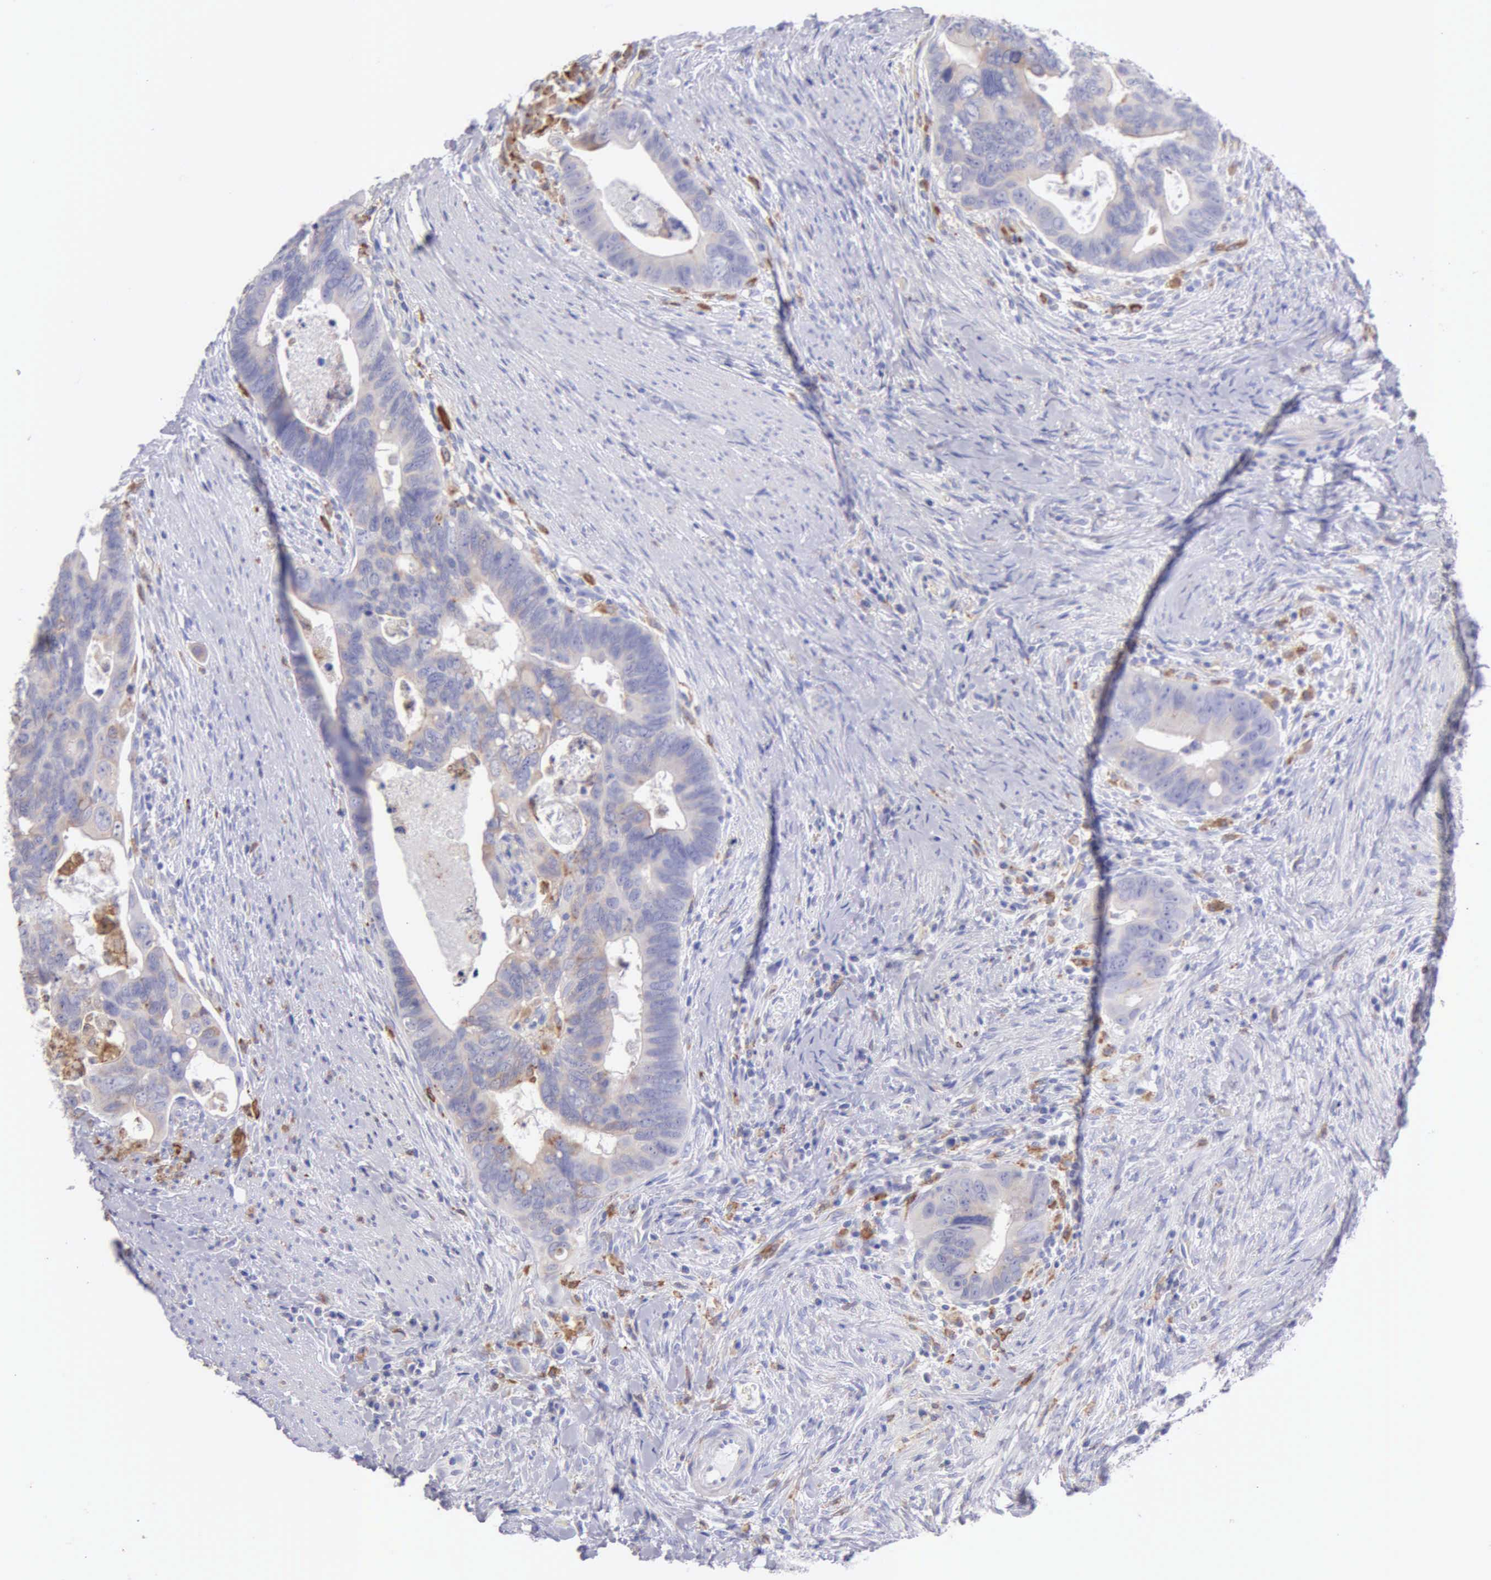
{"staining": {"intensity": "negative", "quantity": "none", "location": "none"}, "tissue": "colorectal cancer", "cell_type": "Tumor cells", "image_type": "cancer", "snomed": [{"axis": "morphology", "description": "Adenocarcinoma, NOS"}, {"axis": "topography", "description": "Rectum"}], "caption": "A high-resolution image shows IHC staining of colorectal adenocarcinoma, which exhibits no significant expression in tumor cells.", "gene": "TYRP1", "patient": {"sex": "male", "age": 53}}